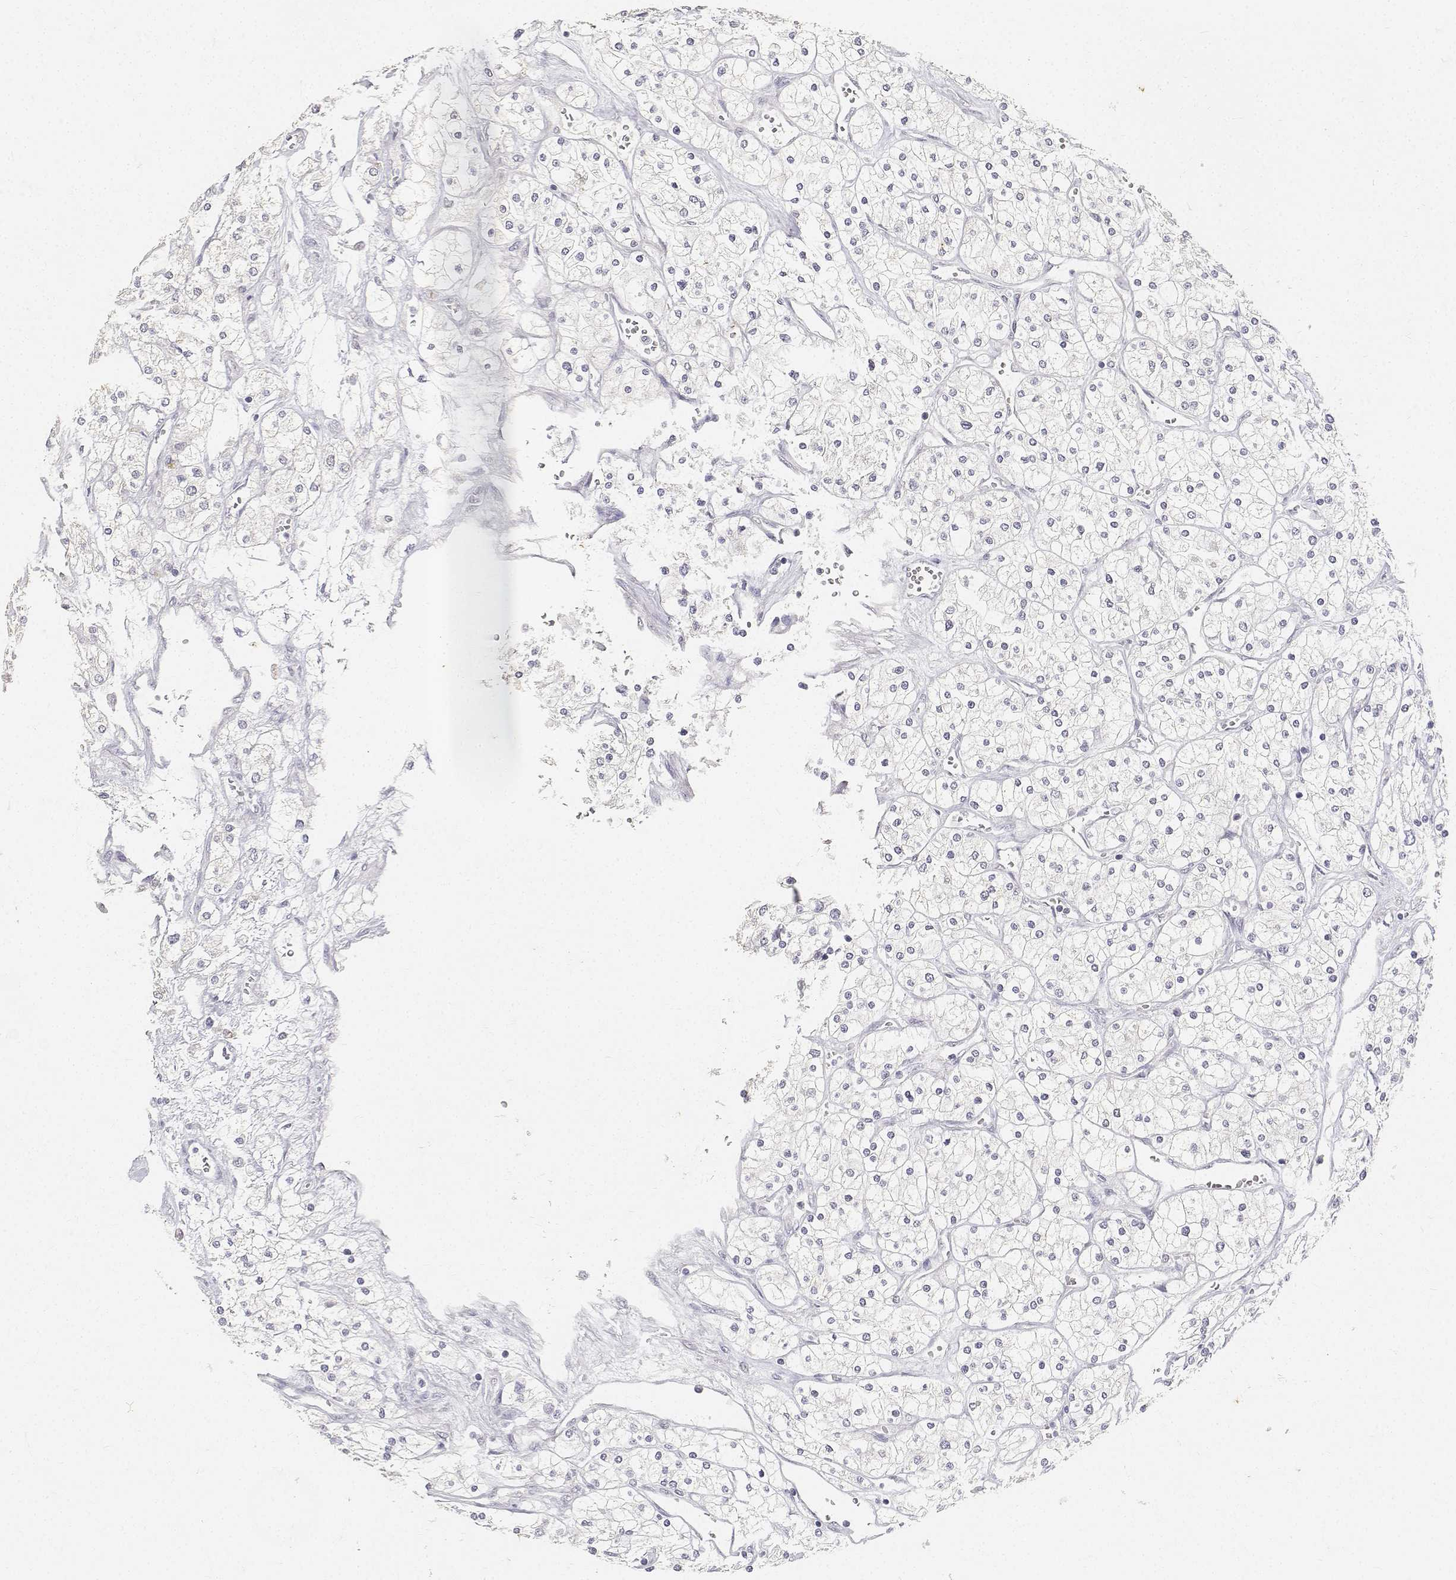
{"staining": {"intensity": "negative", "quantity": "none", "location": "none"}, "tissue": "renal cancer", "cell_type": "Tumor cells", "image_type": "cancer", "snomed": [{"axis": "morphology", "description": "Adenocarcinoma, NOS"}, {"axis": "topography", "description": "Kidney"}], "caption": "Human adenocarcinoma (renal) stained for a protein using IHC displays no staining in tumor cells.", "gene": "PAEP", "patient": {"sex": "male", "age": 80}}